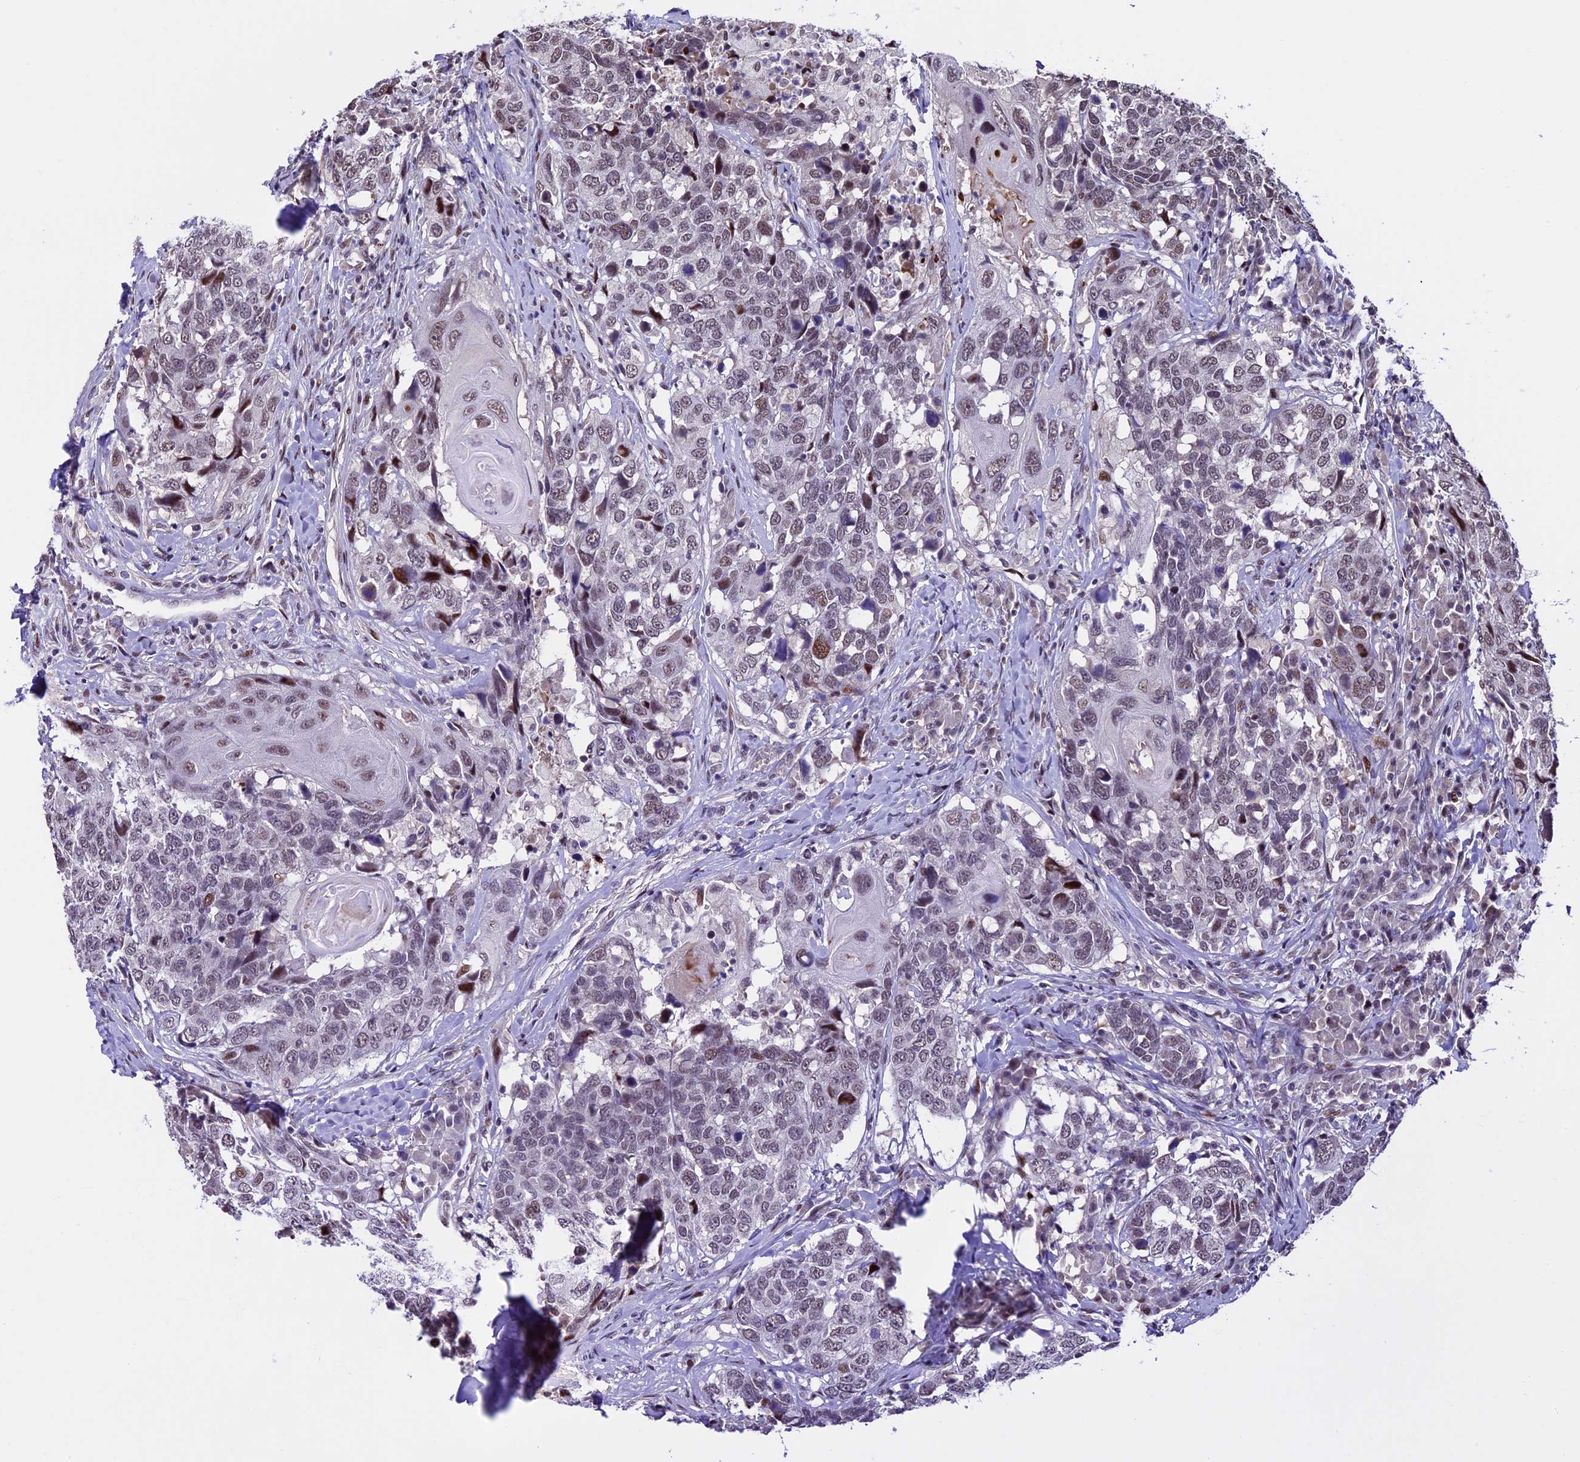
{"staining": {"intensity": "moderate", "quantity": "<25%", "location": "nuclear"}, "tissue": "head and neck cancer", "cell_type": "Tumor cells", "image_type": "cancer", "snomed": [{"axis": "morphology", "description": "Squamous cell carcinoma, NOS"}, {"axis": "topography", "description": "Head-Neck"}], "caption": "There is low levels of moderate nuclear staining in tumor cells of head and neck squamous cell carcinoma, as demonstrated by immunohistochemical staining (brown color).", "gene": "TCP11L2", "patient": {"sex": "male", "age": 66}}